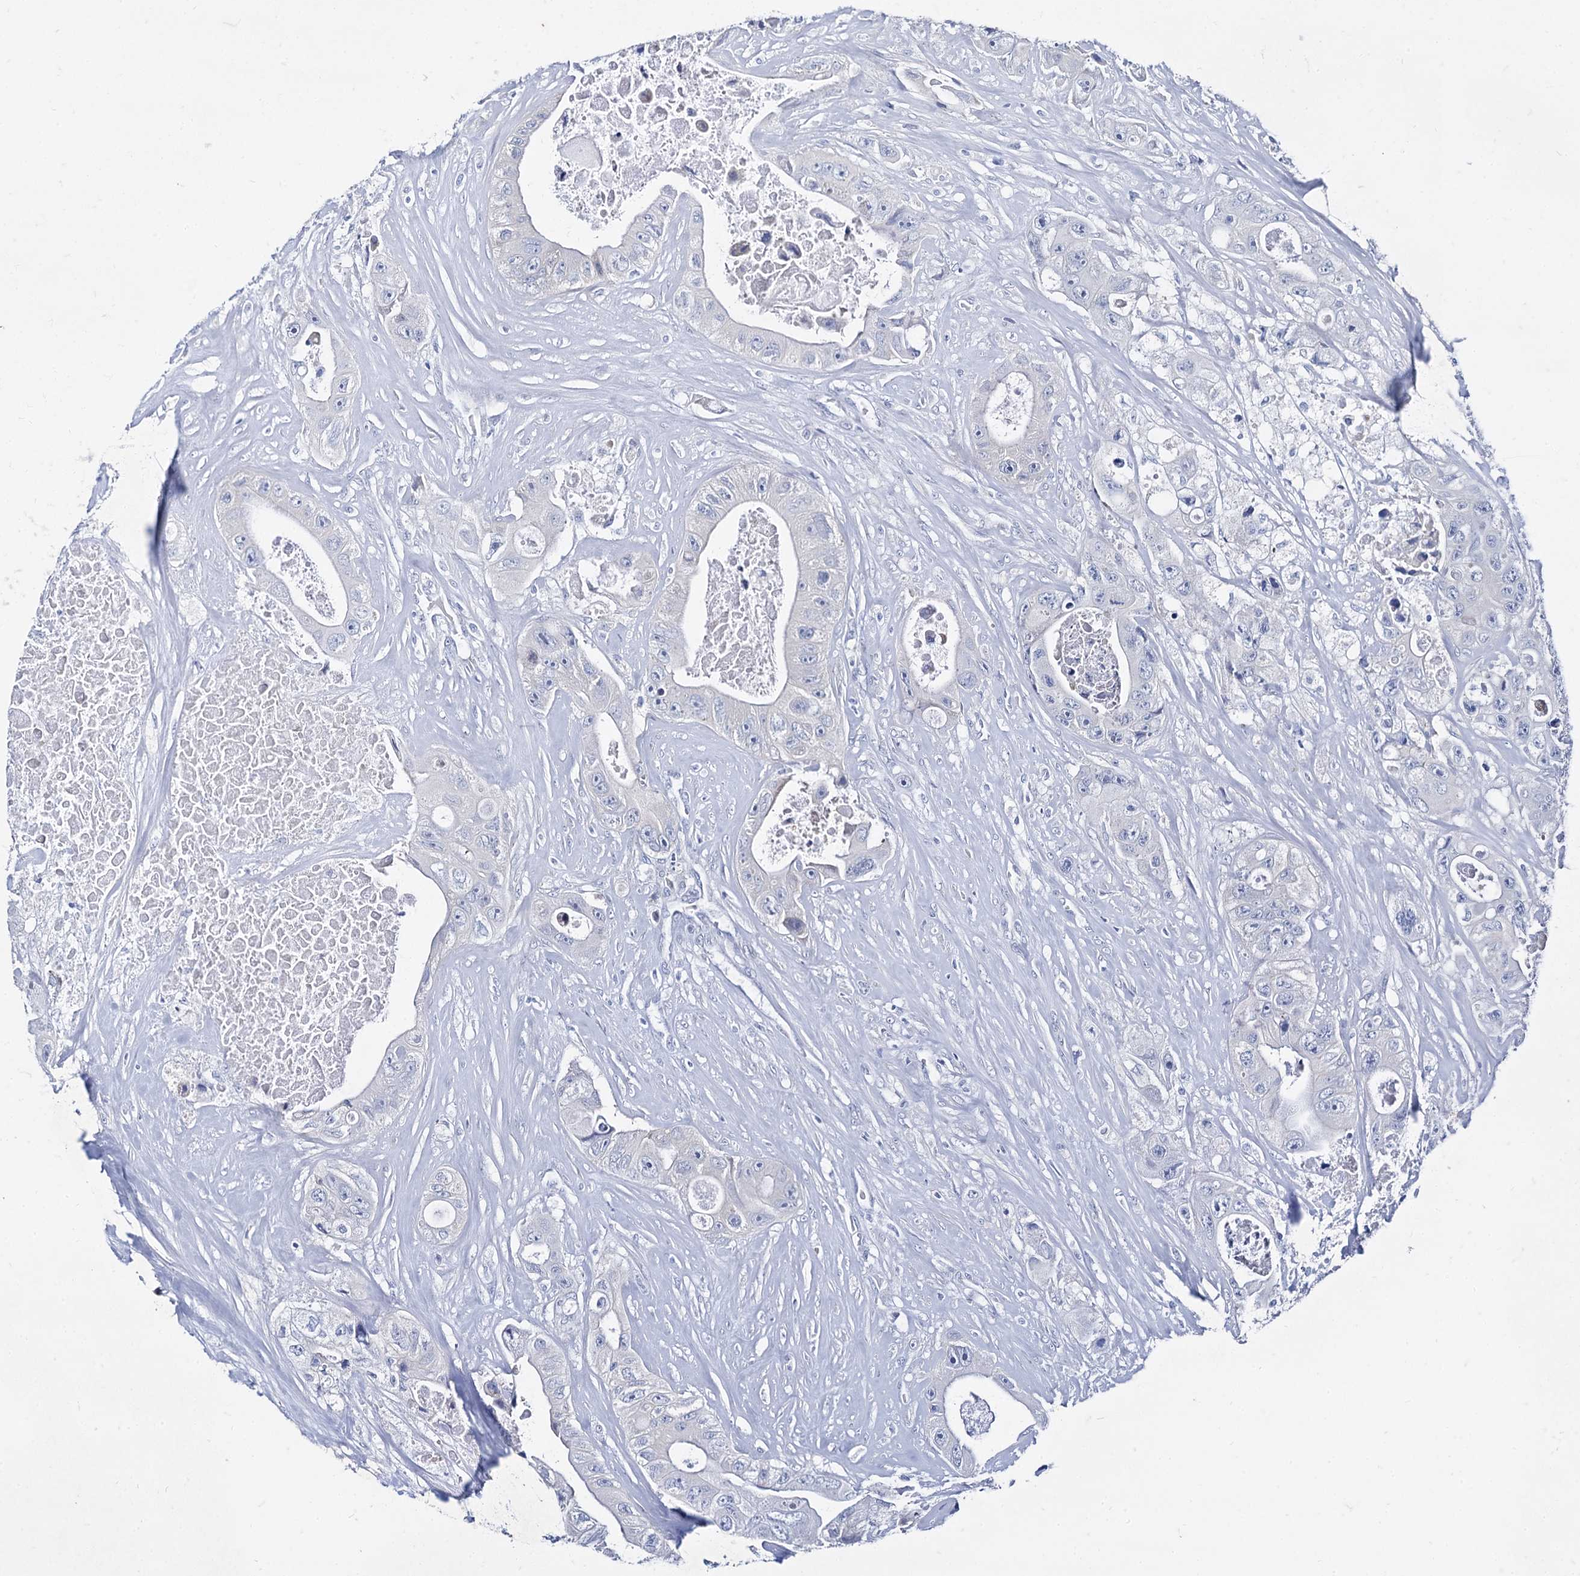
{"staining": {"intensity": "negative", "quantity": "none", "location": "none"}, "tissue": "colorectal cancer", "cell_type": "Tumor cells", "image_type": "cancer", "snomed": [{"axis": "morphology", "description": "Adenocarcinoma, NOS"}, {"axis": "topography", "description": "Colon"}], "caption": "This is a photomicrograph of immunohistochemistry (IHC) staining of colorectal adenocarcinoma, which shows no expression in tumor cells.", "gene": "FOXR2", "patient": {"sex": "female", "age": 46}}